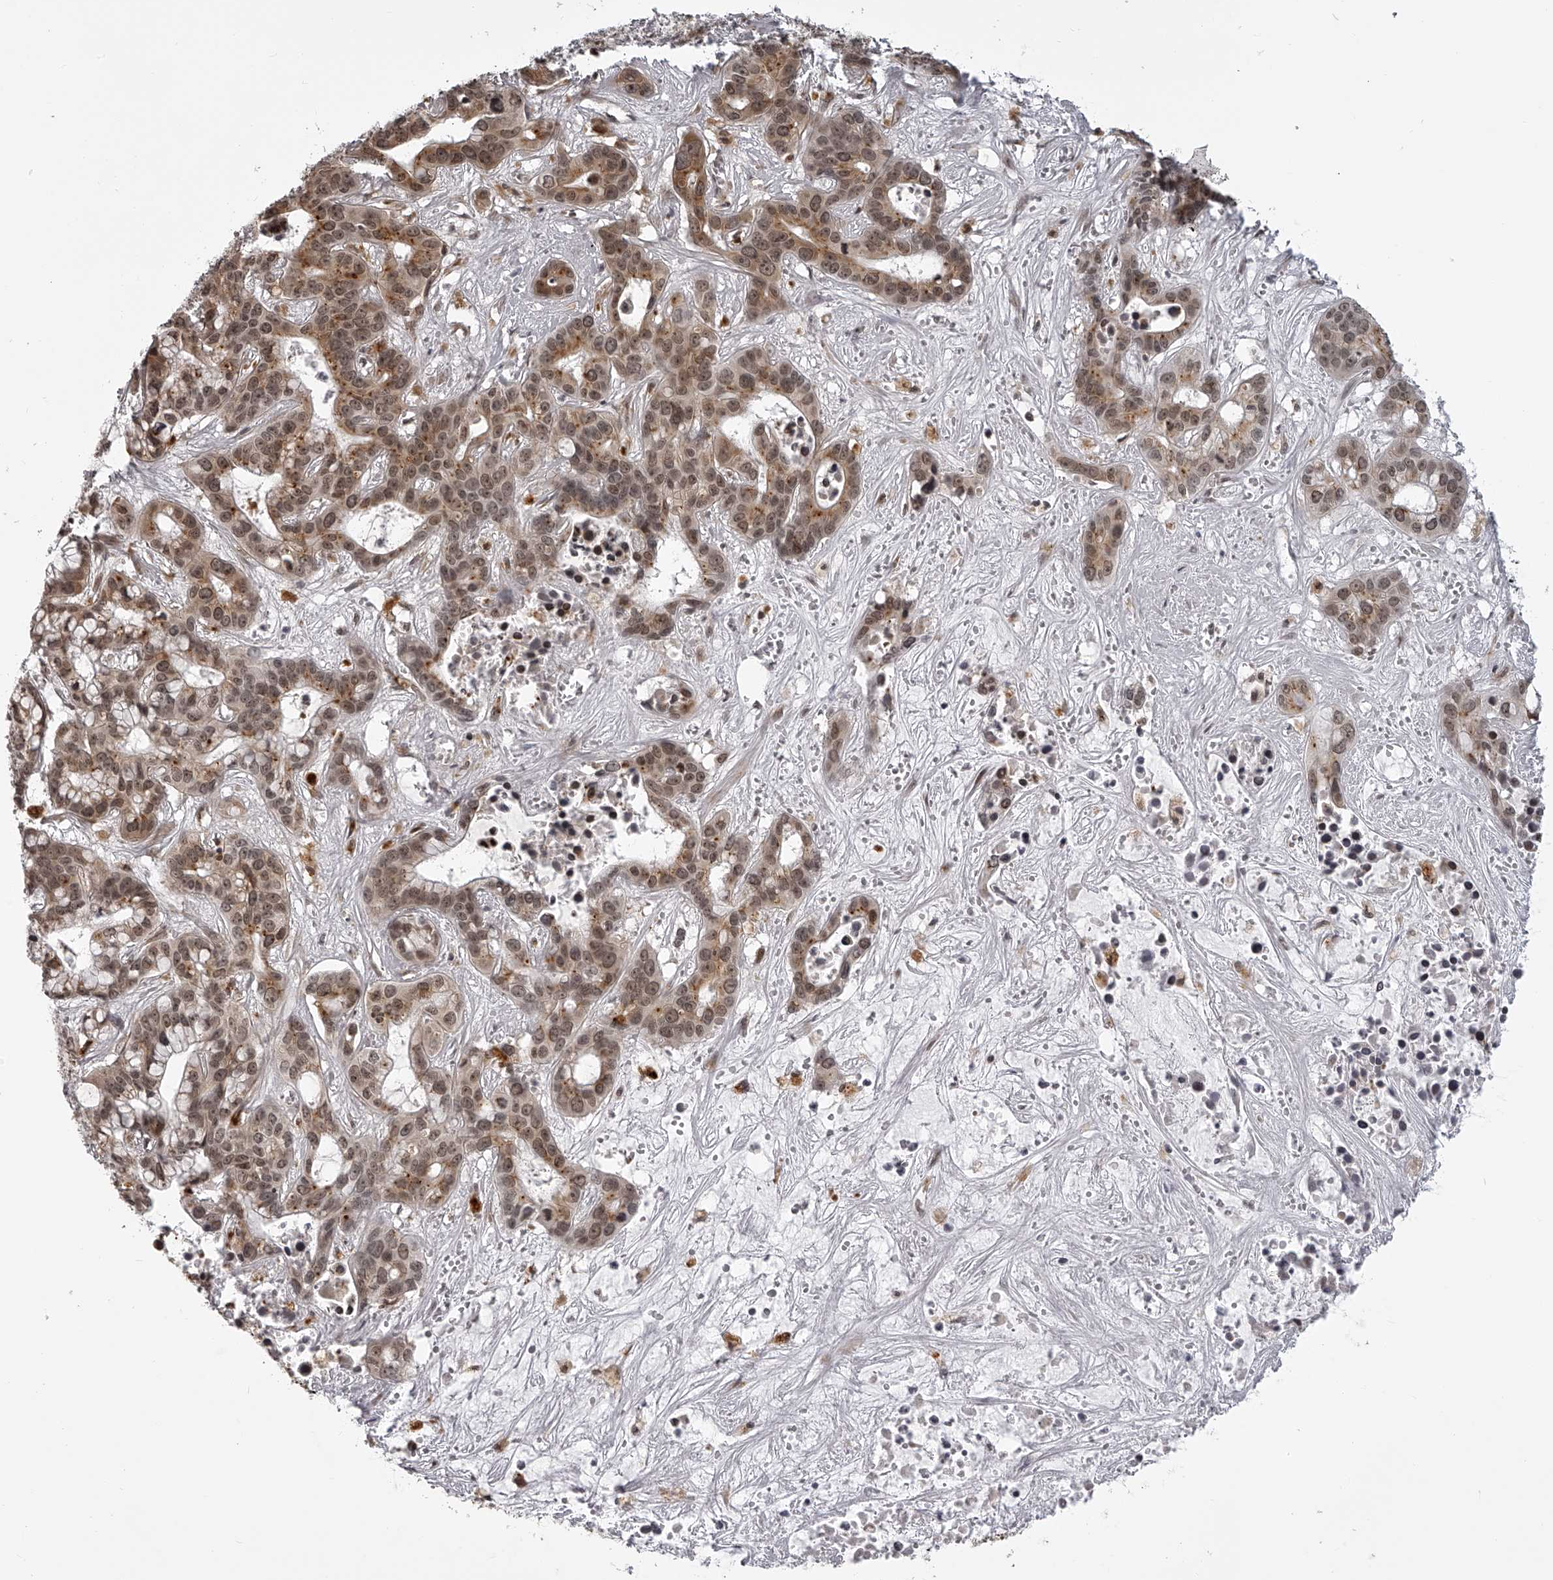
{"staining": {"intensity": "moderate", "quantity": ">75%", "location": "cytoplasmic/membranous,nuclear"}, "tissue": "liver cancer", "cell_type": "Tumor cells", "image_type": "cancer", "snomed": [{"axis": "morphology", "description": "Cholangiocarcinoma"}, {"axis": "topography", "description": "Liver"}], "caption": "Liver cancer stained with a brown dye exhibits moderate cytoplasmic/membranous and nuclear positive staining in about >75% of tumor cells.", "gene": "ODF2L", "patient": {"sex": "female", "age": 65}}